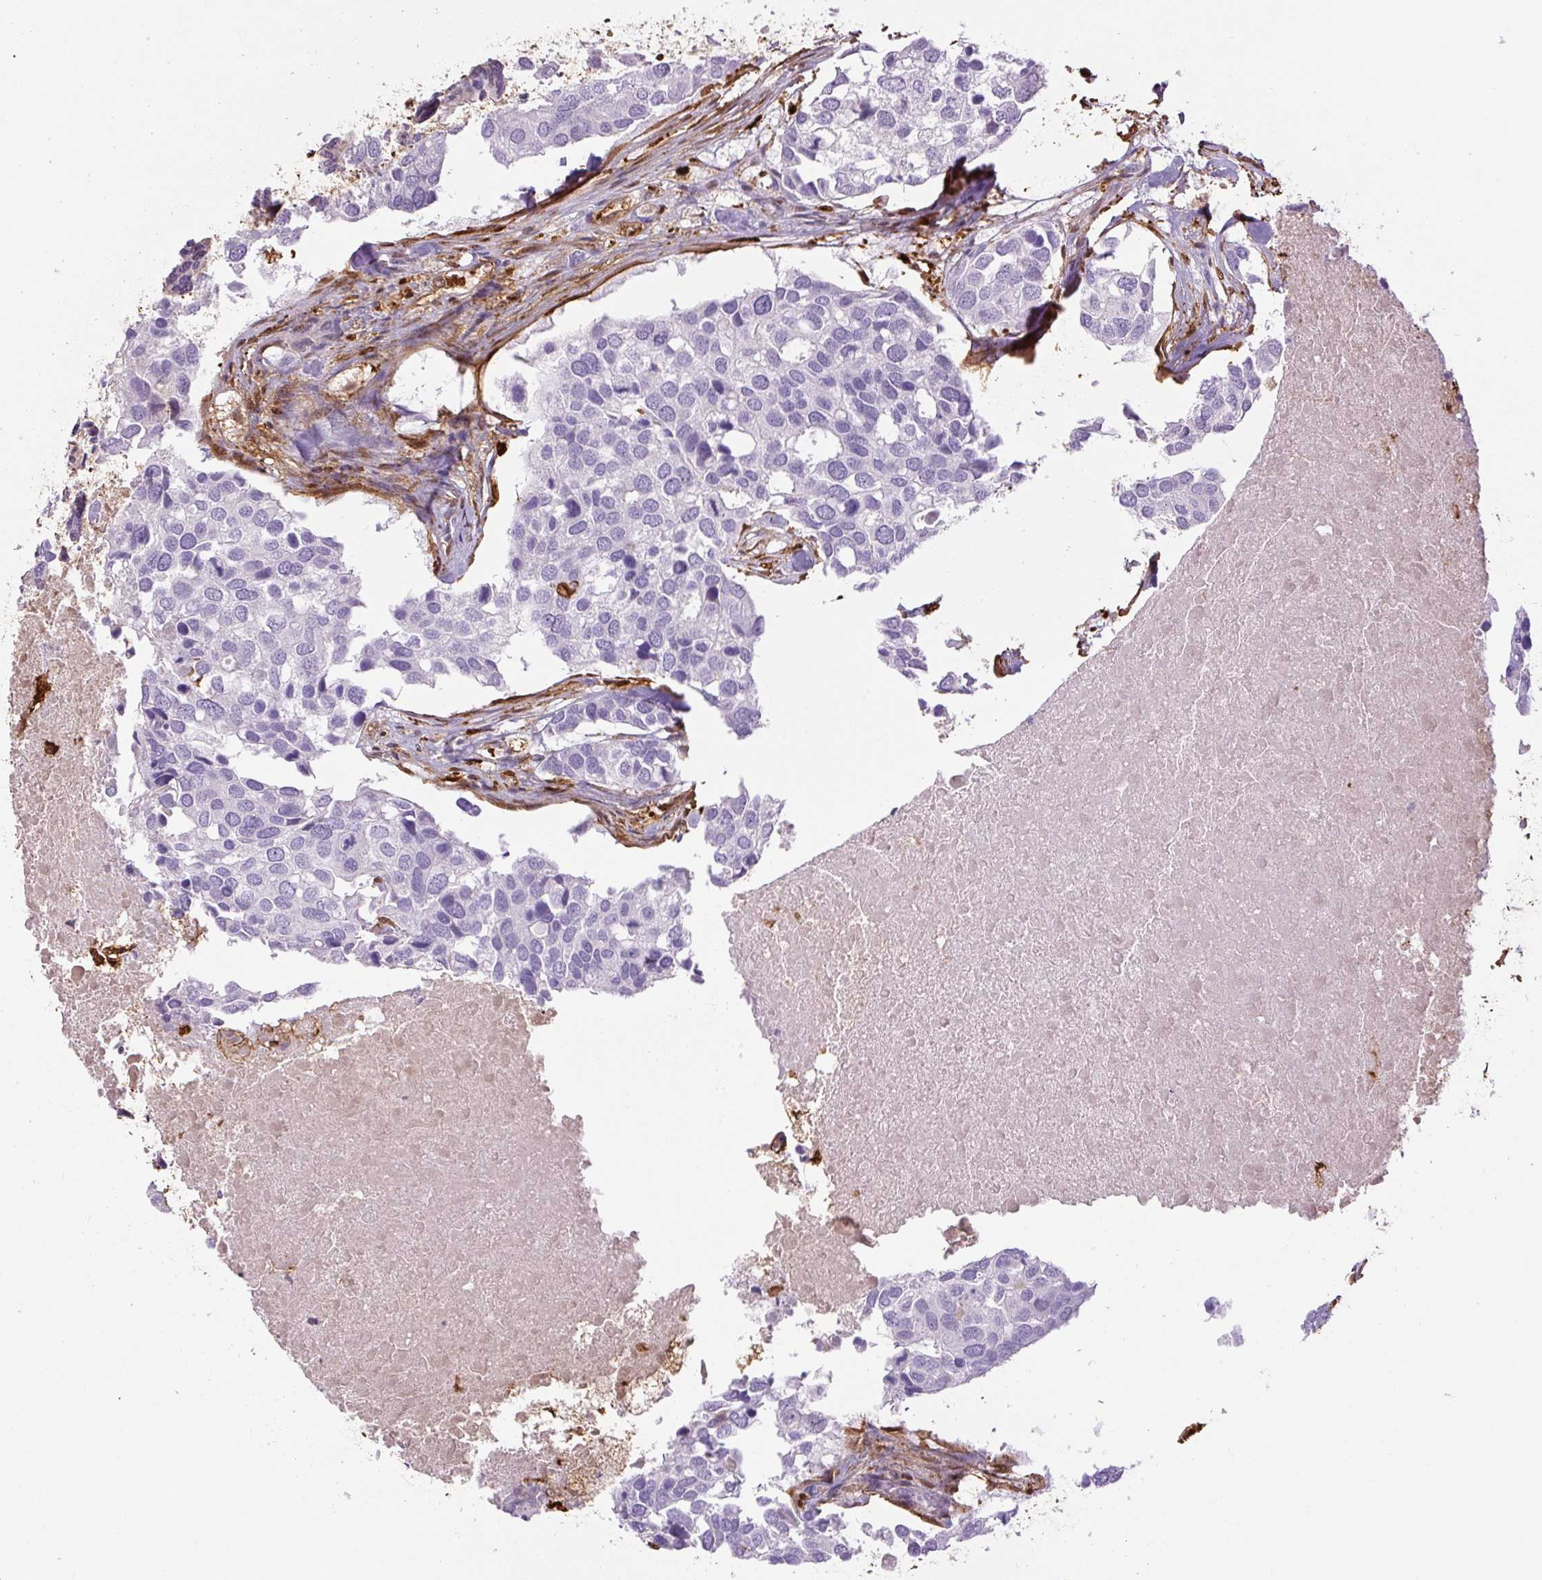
{"staining": {"intensity": "negative", "quantity": "none", "location": "none"}, "tissue": "breast cancer", "cell_type": "Tumor cells", "image_type": "cancer", "snomed": [{"axis": "morphology", "description": "Duct carcinoma"}, {"axis": "topography", "description": "Breast"}], "caption": "A high-resolution micrograph shows IHC staining of breast cancer, which demonstrates no significant positivity in tumor cells. The staining is performed using DAB brown chromogen with nuclei counter-stained in using hematoxylin.", "gene": "S100A4", "patient": {"sex": "female", "age": 83}}